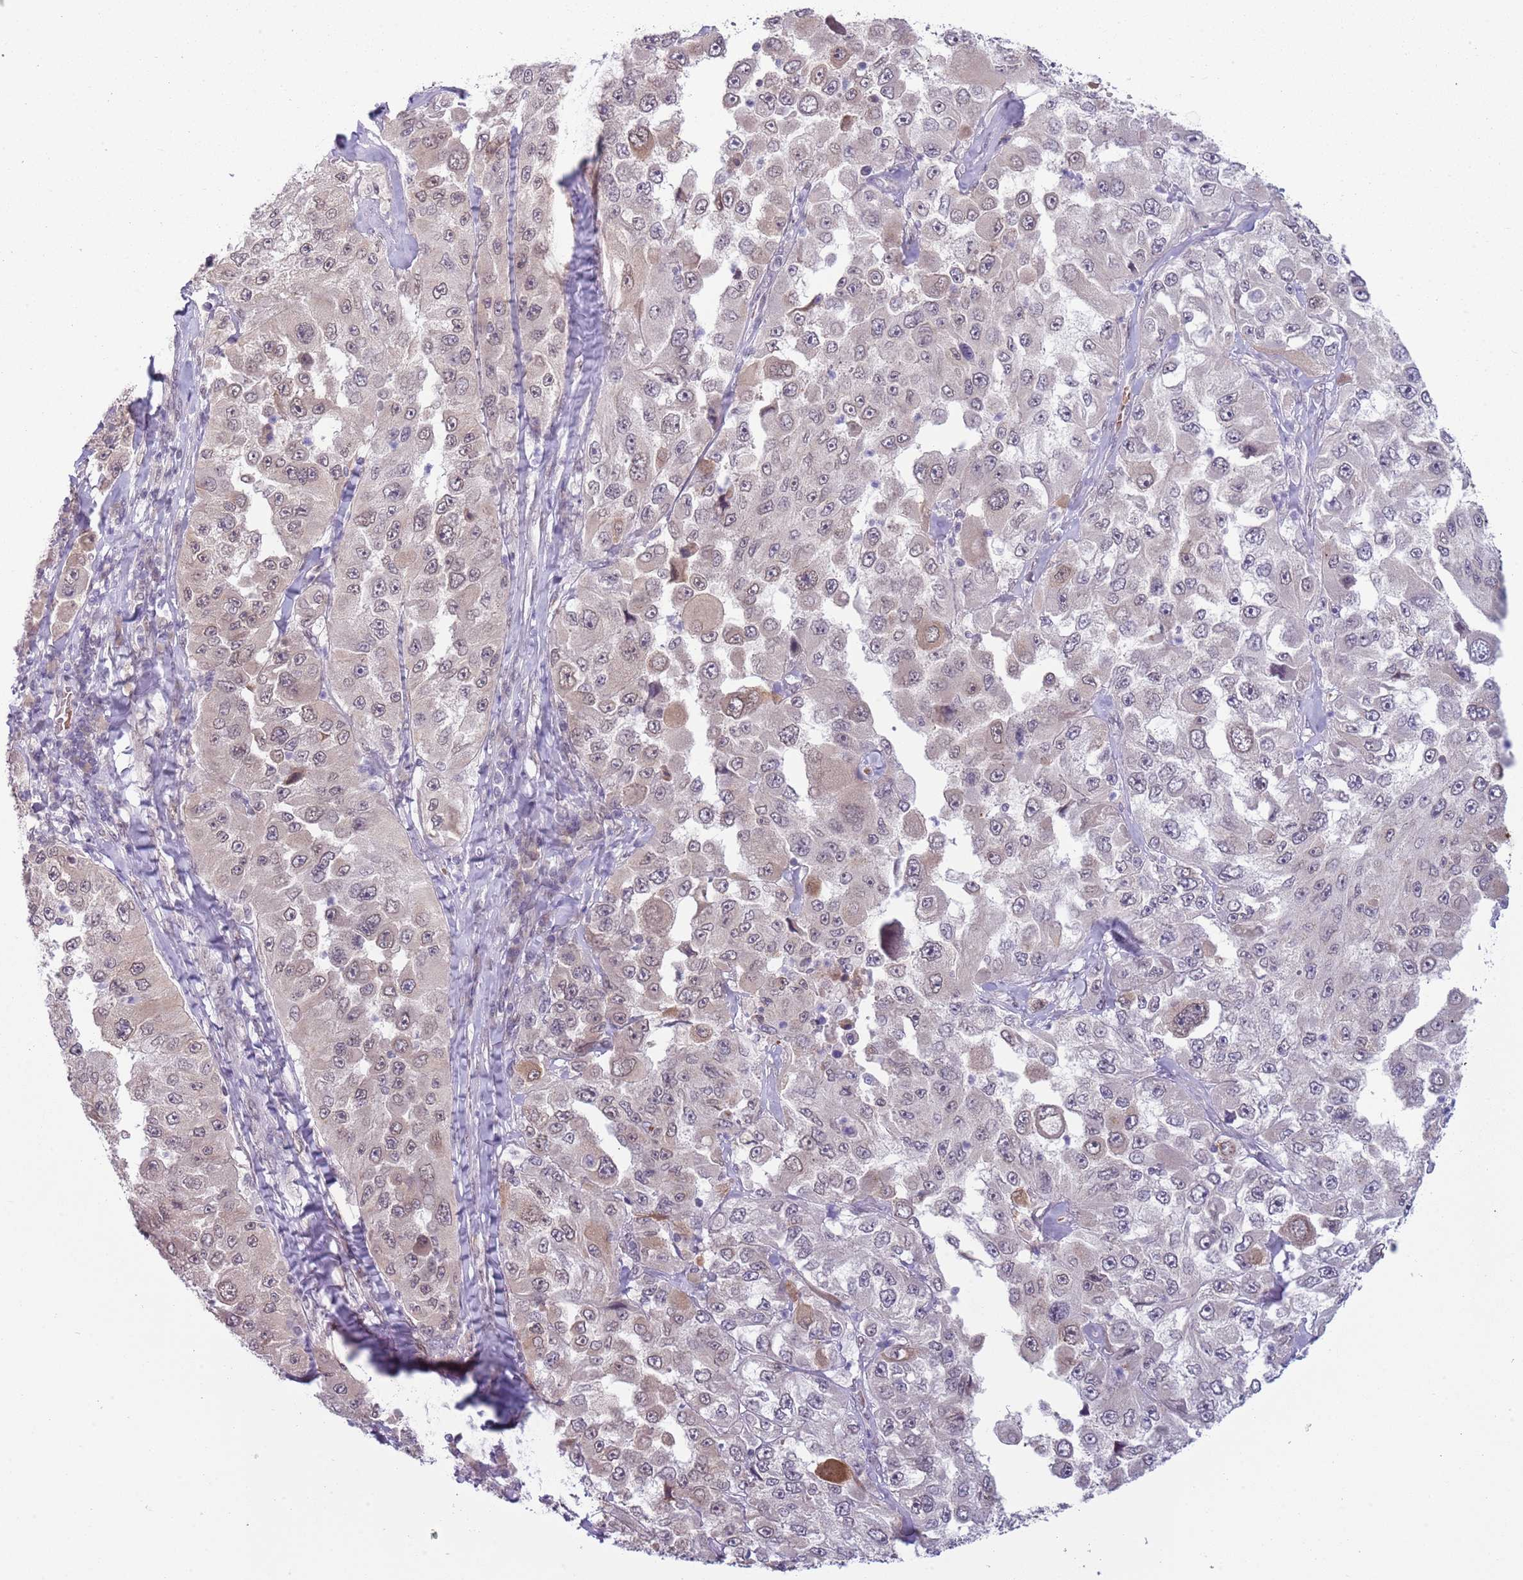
{"staining": {"intensity": "weak", "quantity": "25%-75%", "location": "nuclear"}, "tissue": "melanoma", "cell_type": "Tumor cells", "image_type": "cancer", "snomed": [{"axis": "morphology", "description": "Malignant melanoma, Metastatic site"}, {"axis": "topography", "description": "Lymph node"}], "caption": "A histopathology image of melanoma stained for a protein demonstrates weak nuclear brown staining in tumor cells. Ihc stains the protein in brown and the nuclei are stained blue.", "gene": "TM2D1", "patient": {"sex": "male", "age": 62}}